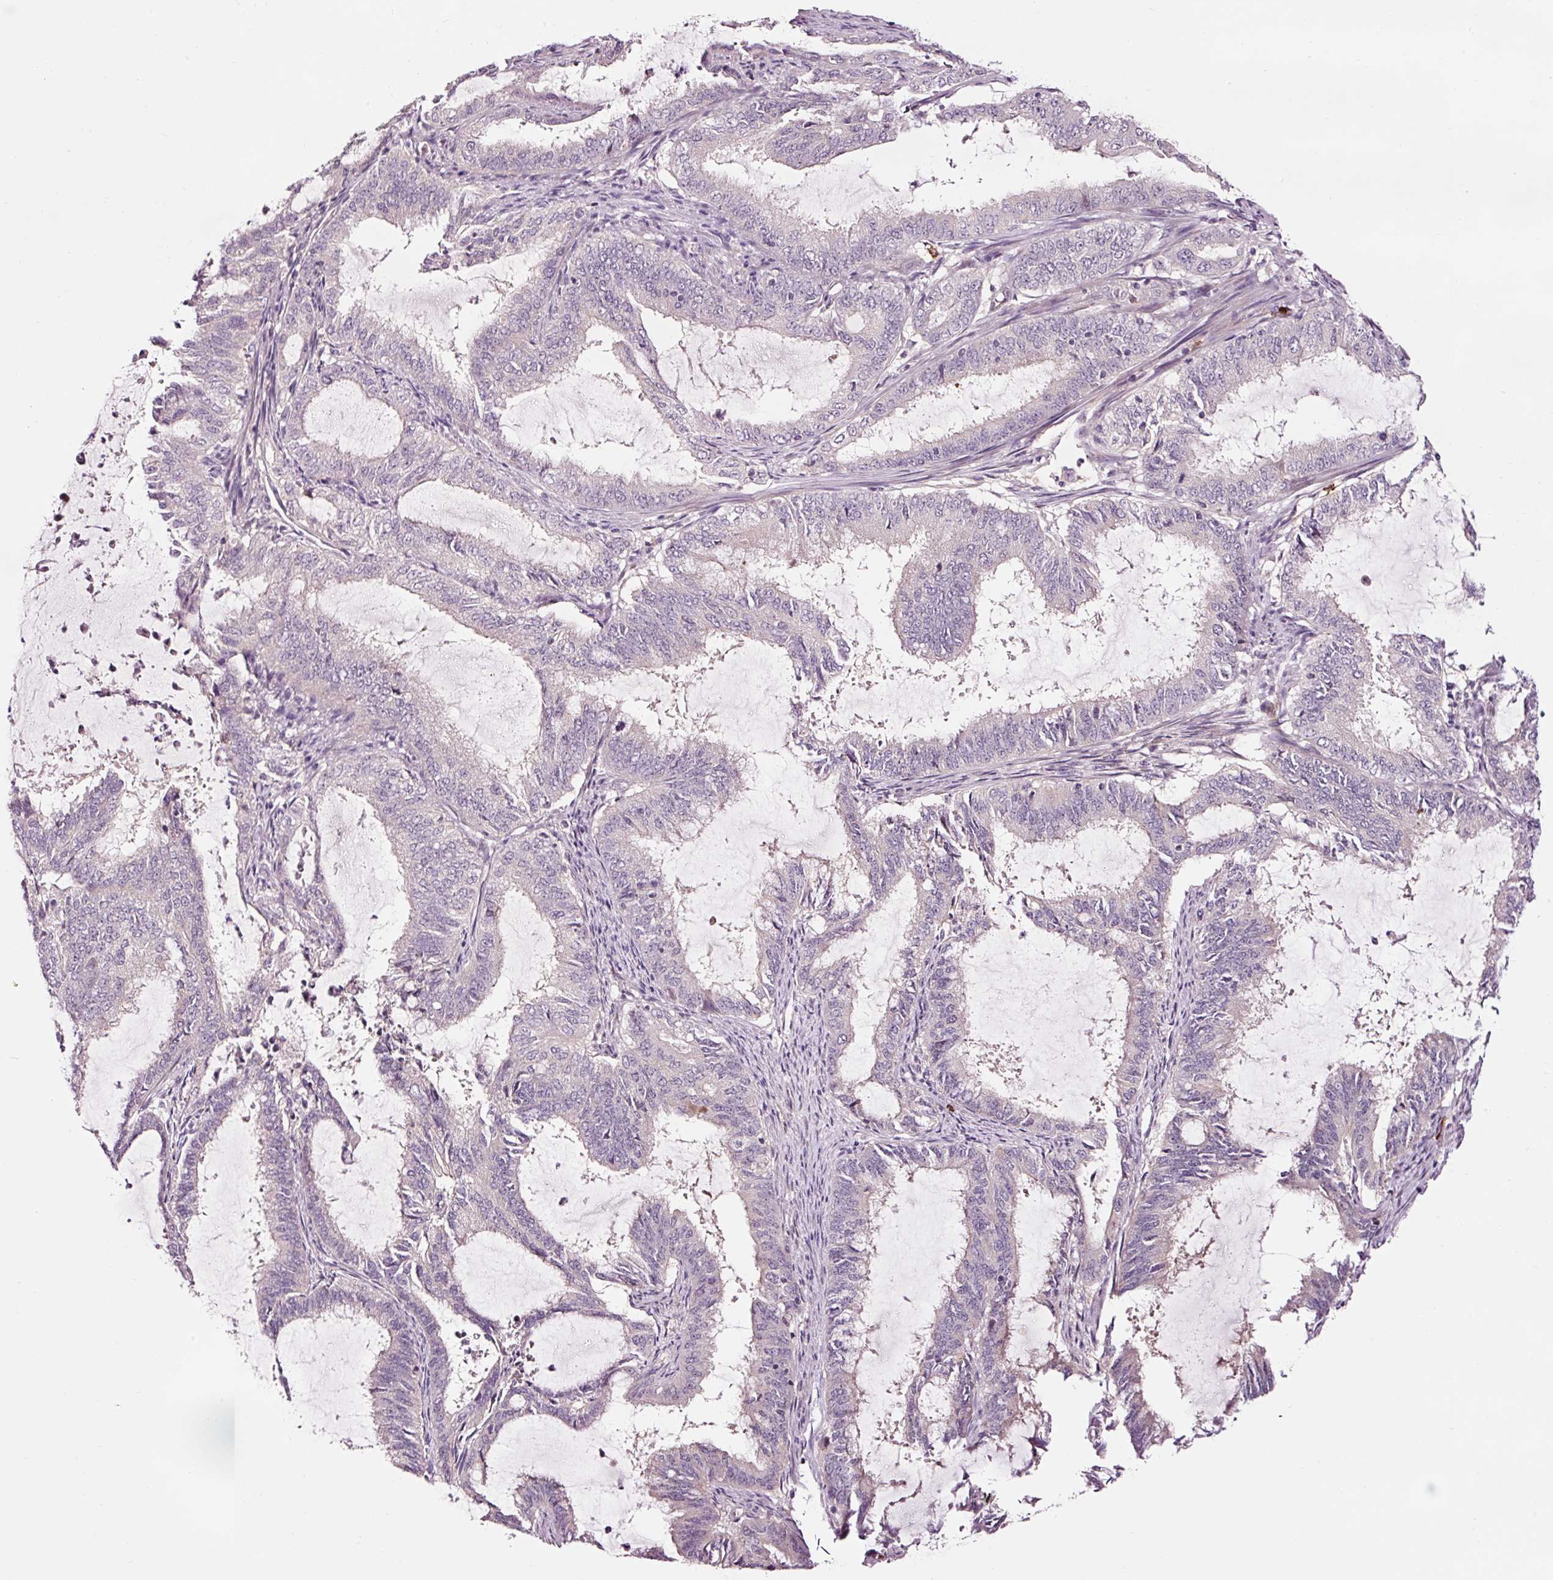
{"staining": {"intensity": "negative", "quantity": "none", "location": "none"}, "tissue": "endometrial cancer", "cell_type": "Tumor cells", "image_type": "cancer", "snomed": [{"axis": "morphology", "description": "Adenocarcinoma, NOS"}, {"axis": "topography", "description": "Endometrium"}], "caption": "Immunohistochemical staining of human adenocarcinoma (endometrial) demonstrates no significant expression in tumor cells.", "gene": "UTP14A", "patient": {"sex": "female", "age": 51}}